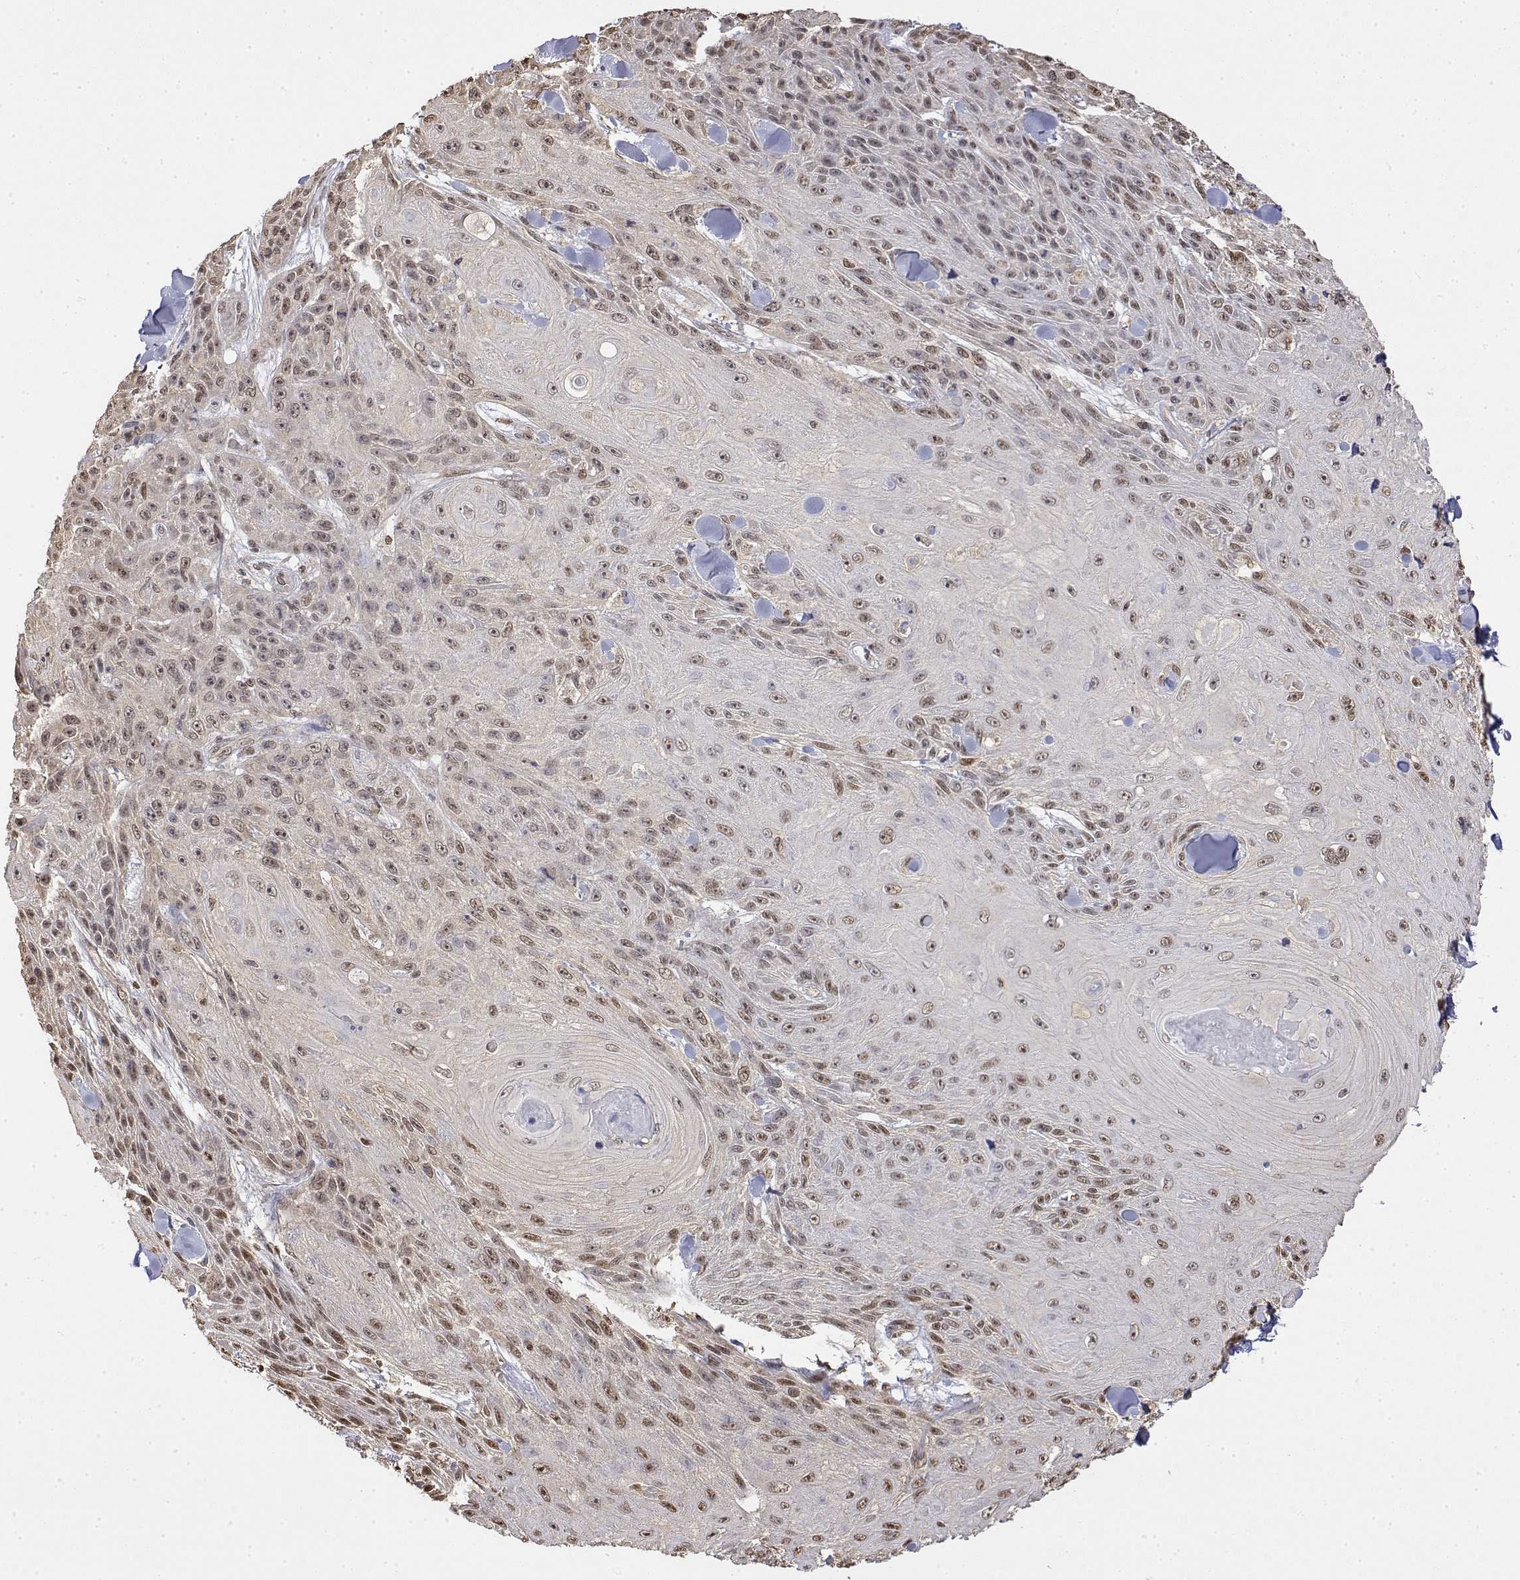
{"staining": {"intensity": "weak", "quantity": ">75%", "location": "nuclear"}, "tissue": "skin cancer", "cell_type": "Tumor cells", "image_type": "cancer", "snomed": [{"axis": "morphology", "description": "Squamous cell carcinoma, NOS"}, {"axis": "topography", "description": "Skin"}], "caption": "Weak nuclear protein expression is seen in approximately >75% of tumor cells in skin cancer.", "gene": "TPI1", "patient": {"sex": "male", "age": 88}}